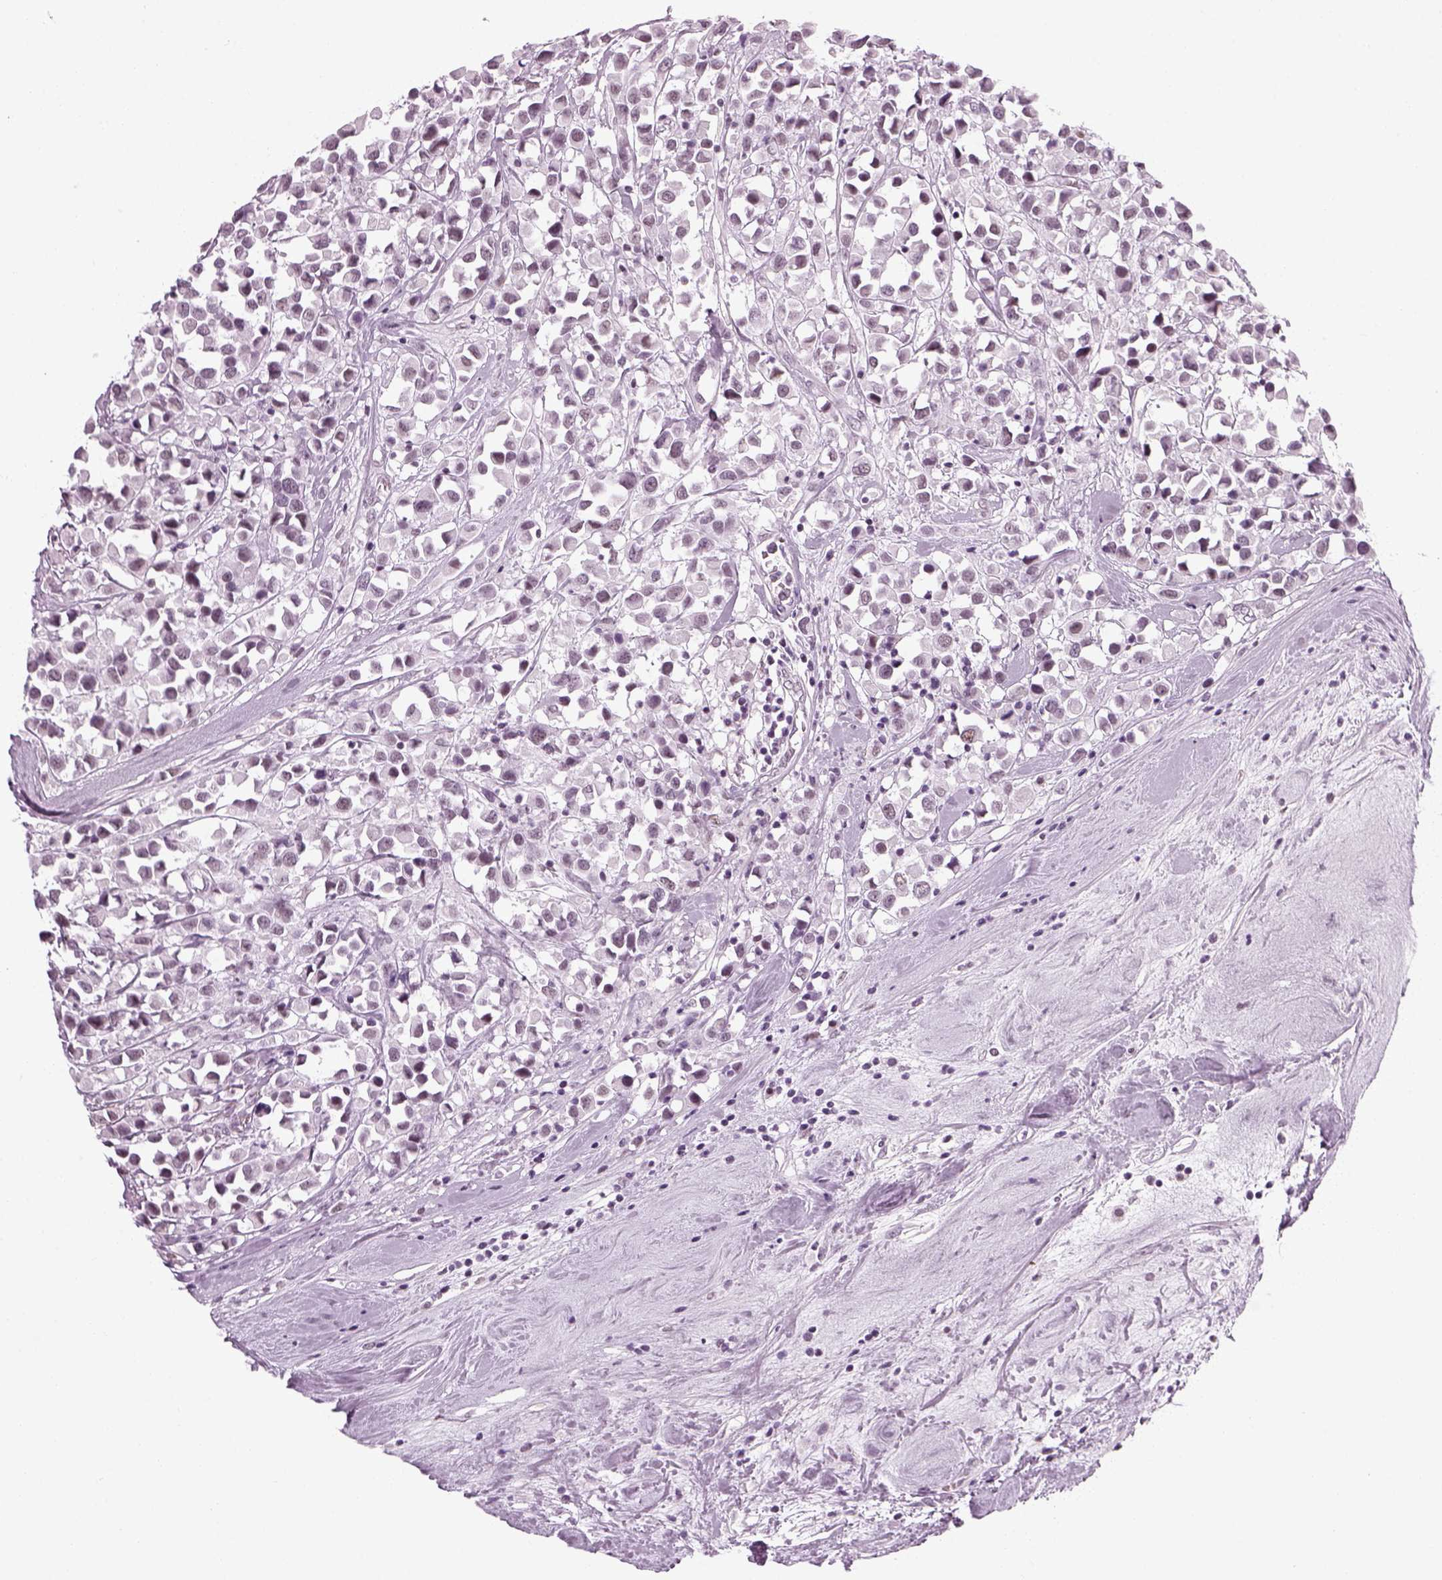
{"staining": {"intensity": "negative", "quantity": "none", "location": "none"}, "tissue": "breast cancer", "cell_type": "Tumor cells", "image_type": "cancer", "snomed": [{"axis": "morphology", "description": "Duct carcinoma"}, {"axis": "topography", "description": "Breast"}], "caption": "IHC micrograph of neoplastic tissue: human breast cancer stained with DAB demonstrates no significant protein staining in tumor cells. (Brightfield microscopy of DAB immunohistochemistry (IHC) at high magnification).", "gene": "KCNG2", "patient": {"sex": "female", "age": 61}}